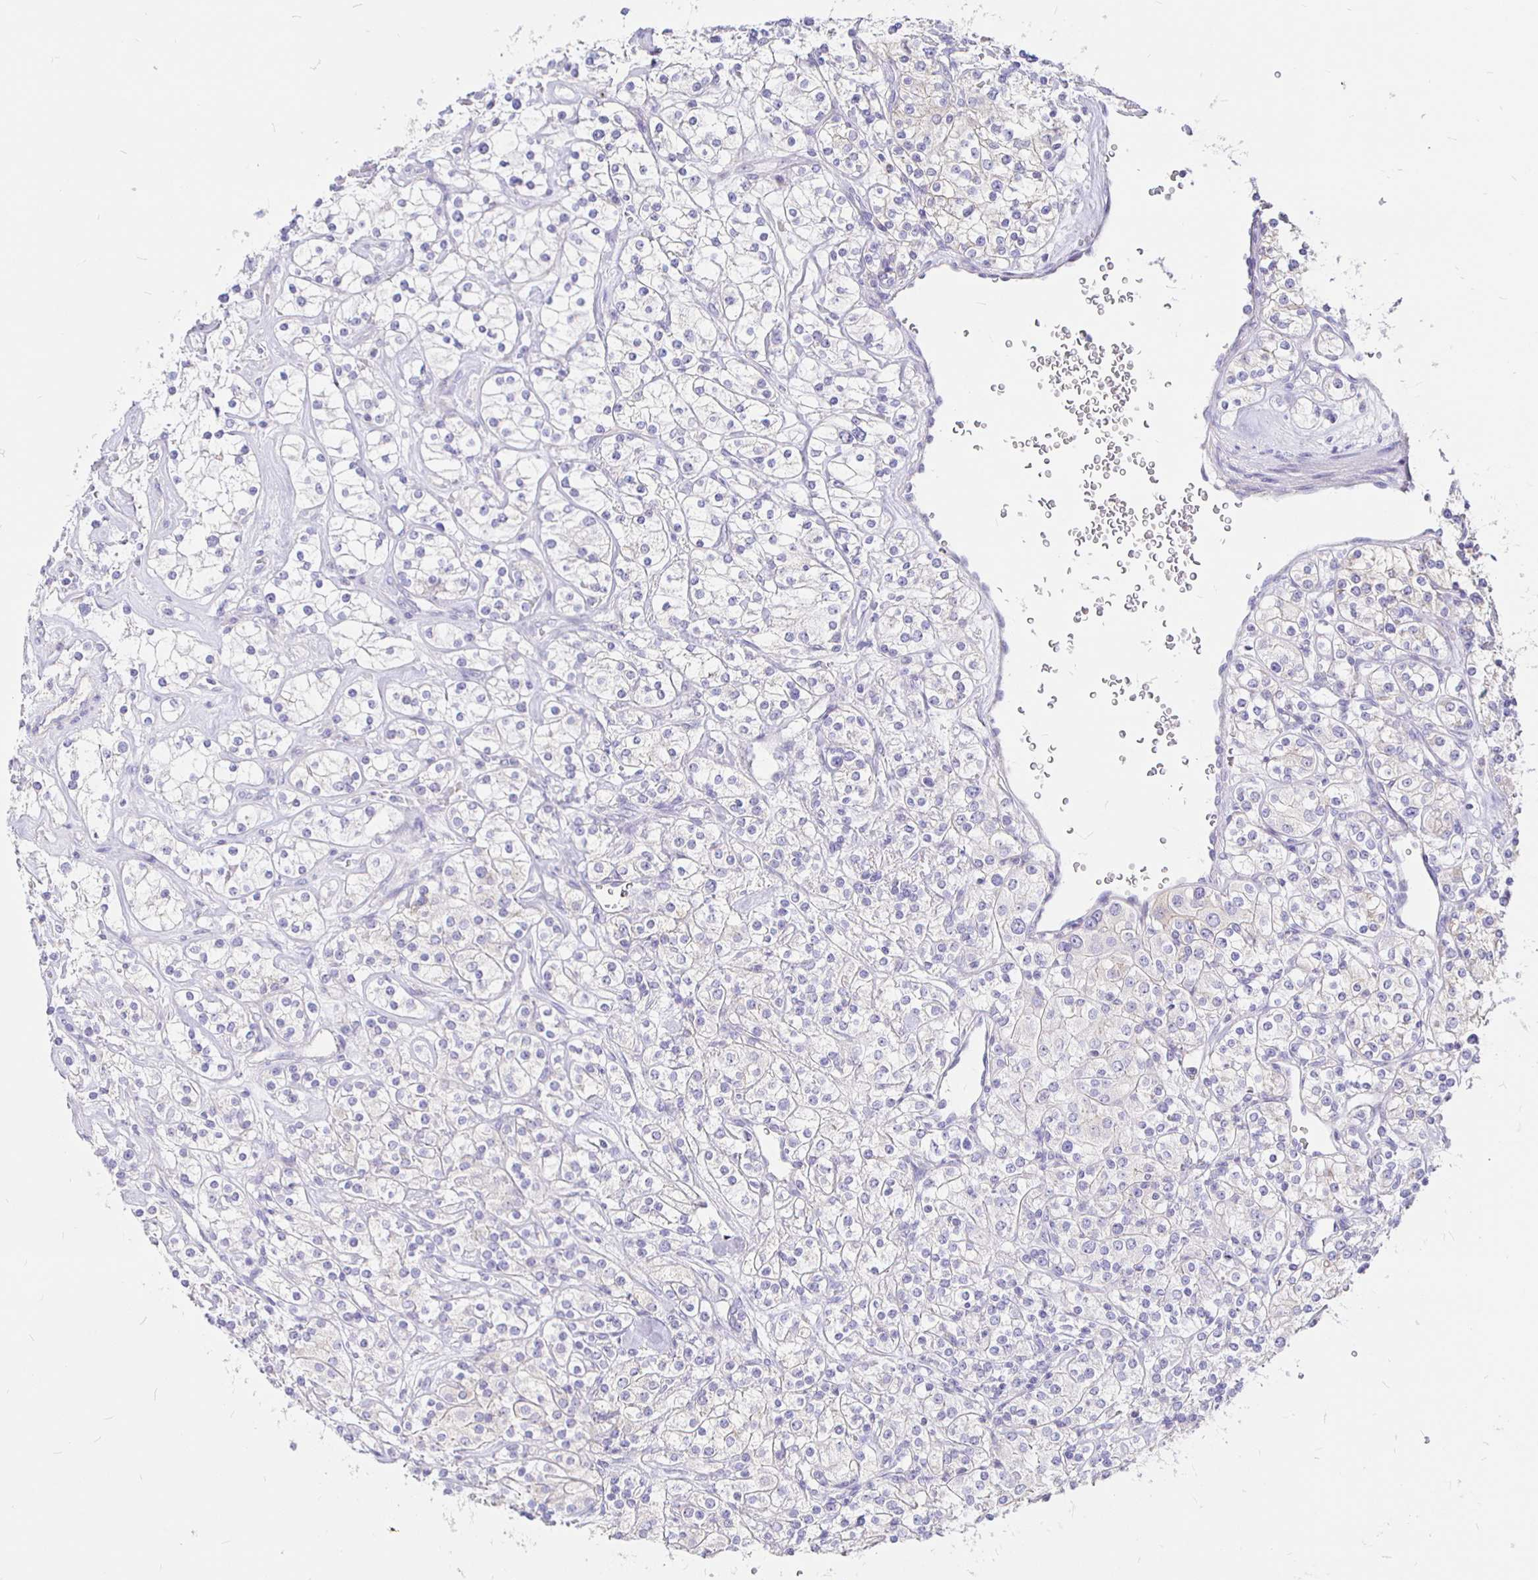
{"staining": {"intensity": "negative", "quantity": "none", "location": "none"}, "tissue": "renal cancer", "cell_type": "Tumor cells", "image_type": "cancer", "snomed": [{"axis": "morphology", "description": "Adenocarcinoma, NOS"}, {"axis": "topography", "description": "Kidney"}], "caption": "IHC of human adenocarcinoma (renal) exhibits no staining in tumor cells.", "gene": "NECAB1", "patient": {"sex": "male", "age": 77}}